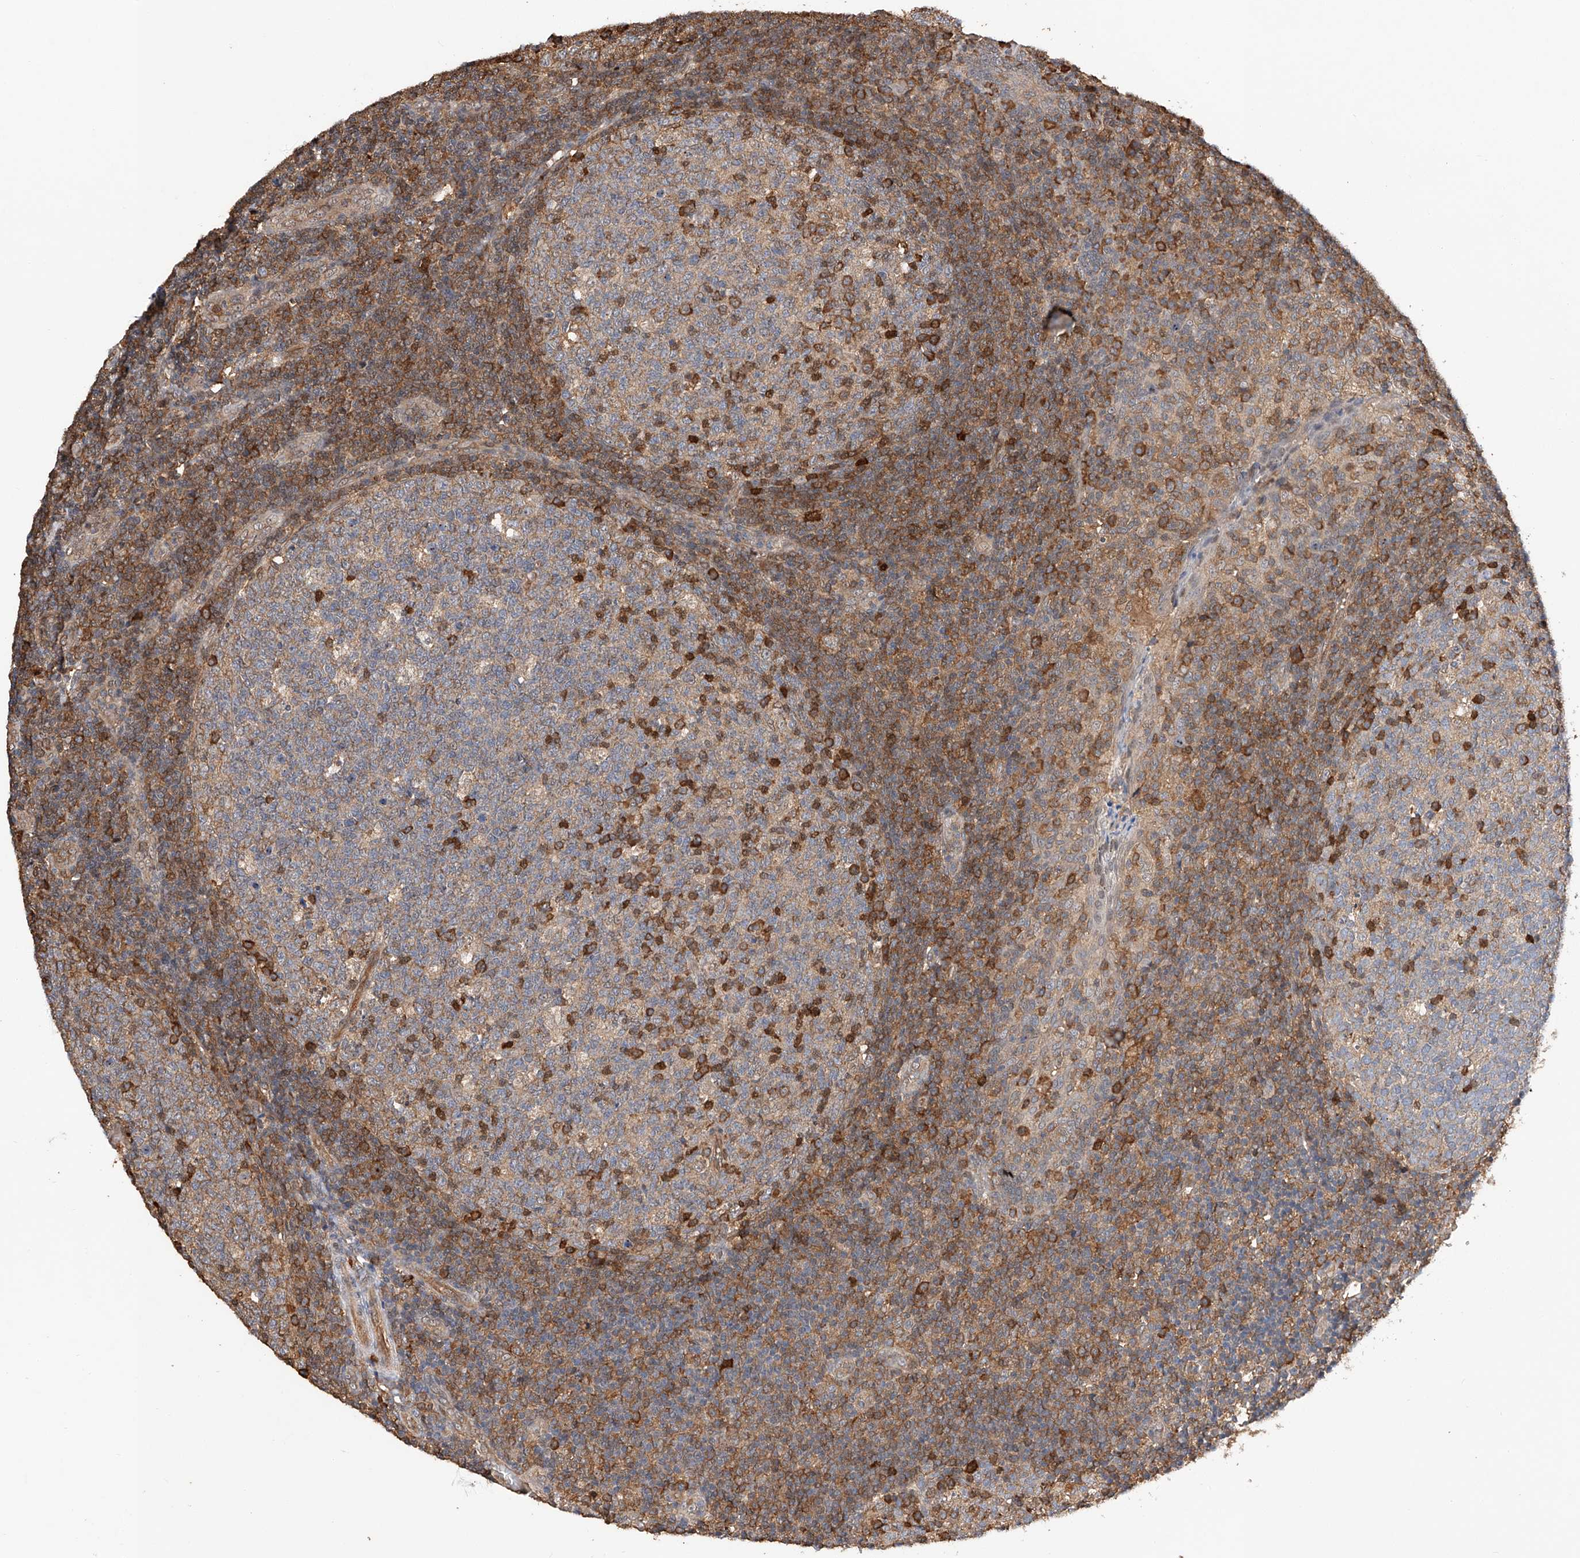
{"staining": {"intensity": "strong", "quantity": "<25%", "location": "cytoplasmic/membranous"}, "tissue": "tonsil", "cell_type": "Germinal center cells", "image_type": "normal", "snomed": [{"axis": "morphology", "description": "Normal tissue, NOS"}, {"axis": "topography", "description": "Tonsil"}], "caption": "The immunohistochemical stain highlights strong cytoplasmic/membranous expression in germinal center cells of unremarkable tonsil. Using DAB (brown) and hematoxylin (blue) stains, captured at high magnification using brightfield microscopy.", "gene": "RILPL2", "patient": {"sex": "female", "age": 19}}